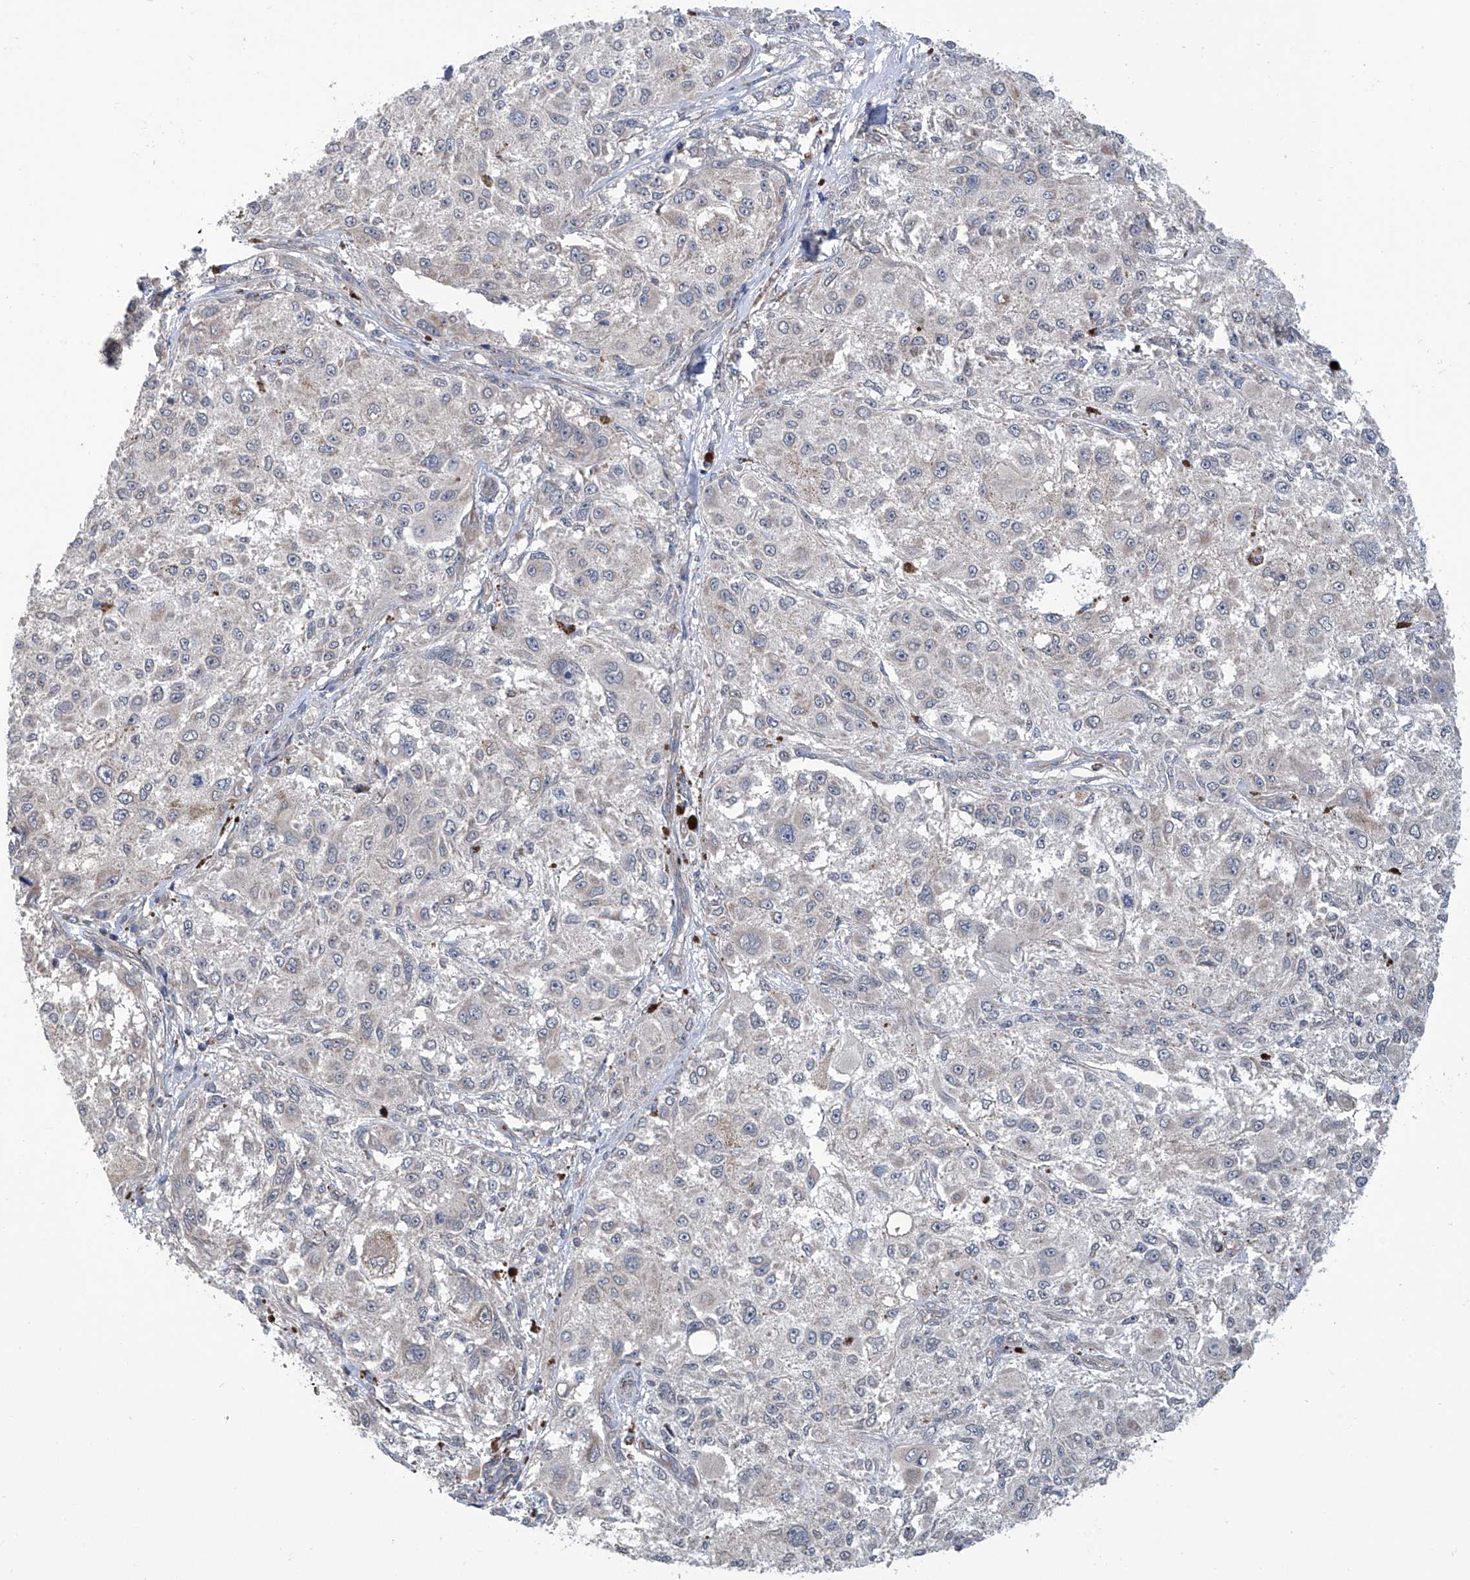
{"staining": {"intensity": "negative", "quantity": "none", "location": "none"}, "tissue": "melanoma", "cell_type": "Tumor cells", "image_type": "cancer", "snomed": [{"axis": "morphology", "description": "Necrosis, NOS"}, {"axis": "morphology", "description": "Malignant melanoma, NOS"}, {"axis": "topography", "description": "Skin"}], "caption": "Immunohistochemistry (IHC) photomicrograph of neoplastic tissue: human malignant melanoma stained with DAB reveals no significant protein positivity in tumor cells. (DAB (3,3'-diaminobenzidine) immunohistochemistry (IHC) visualized using brightfield microscopy, high magnification).", "gene": "EIF2D", "patient": {"sex": "female", "age": 87}}